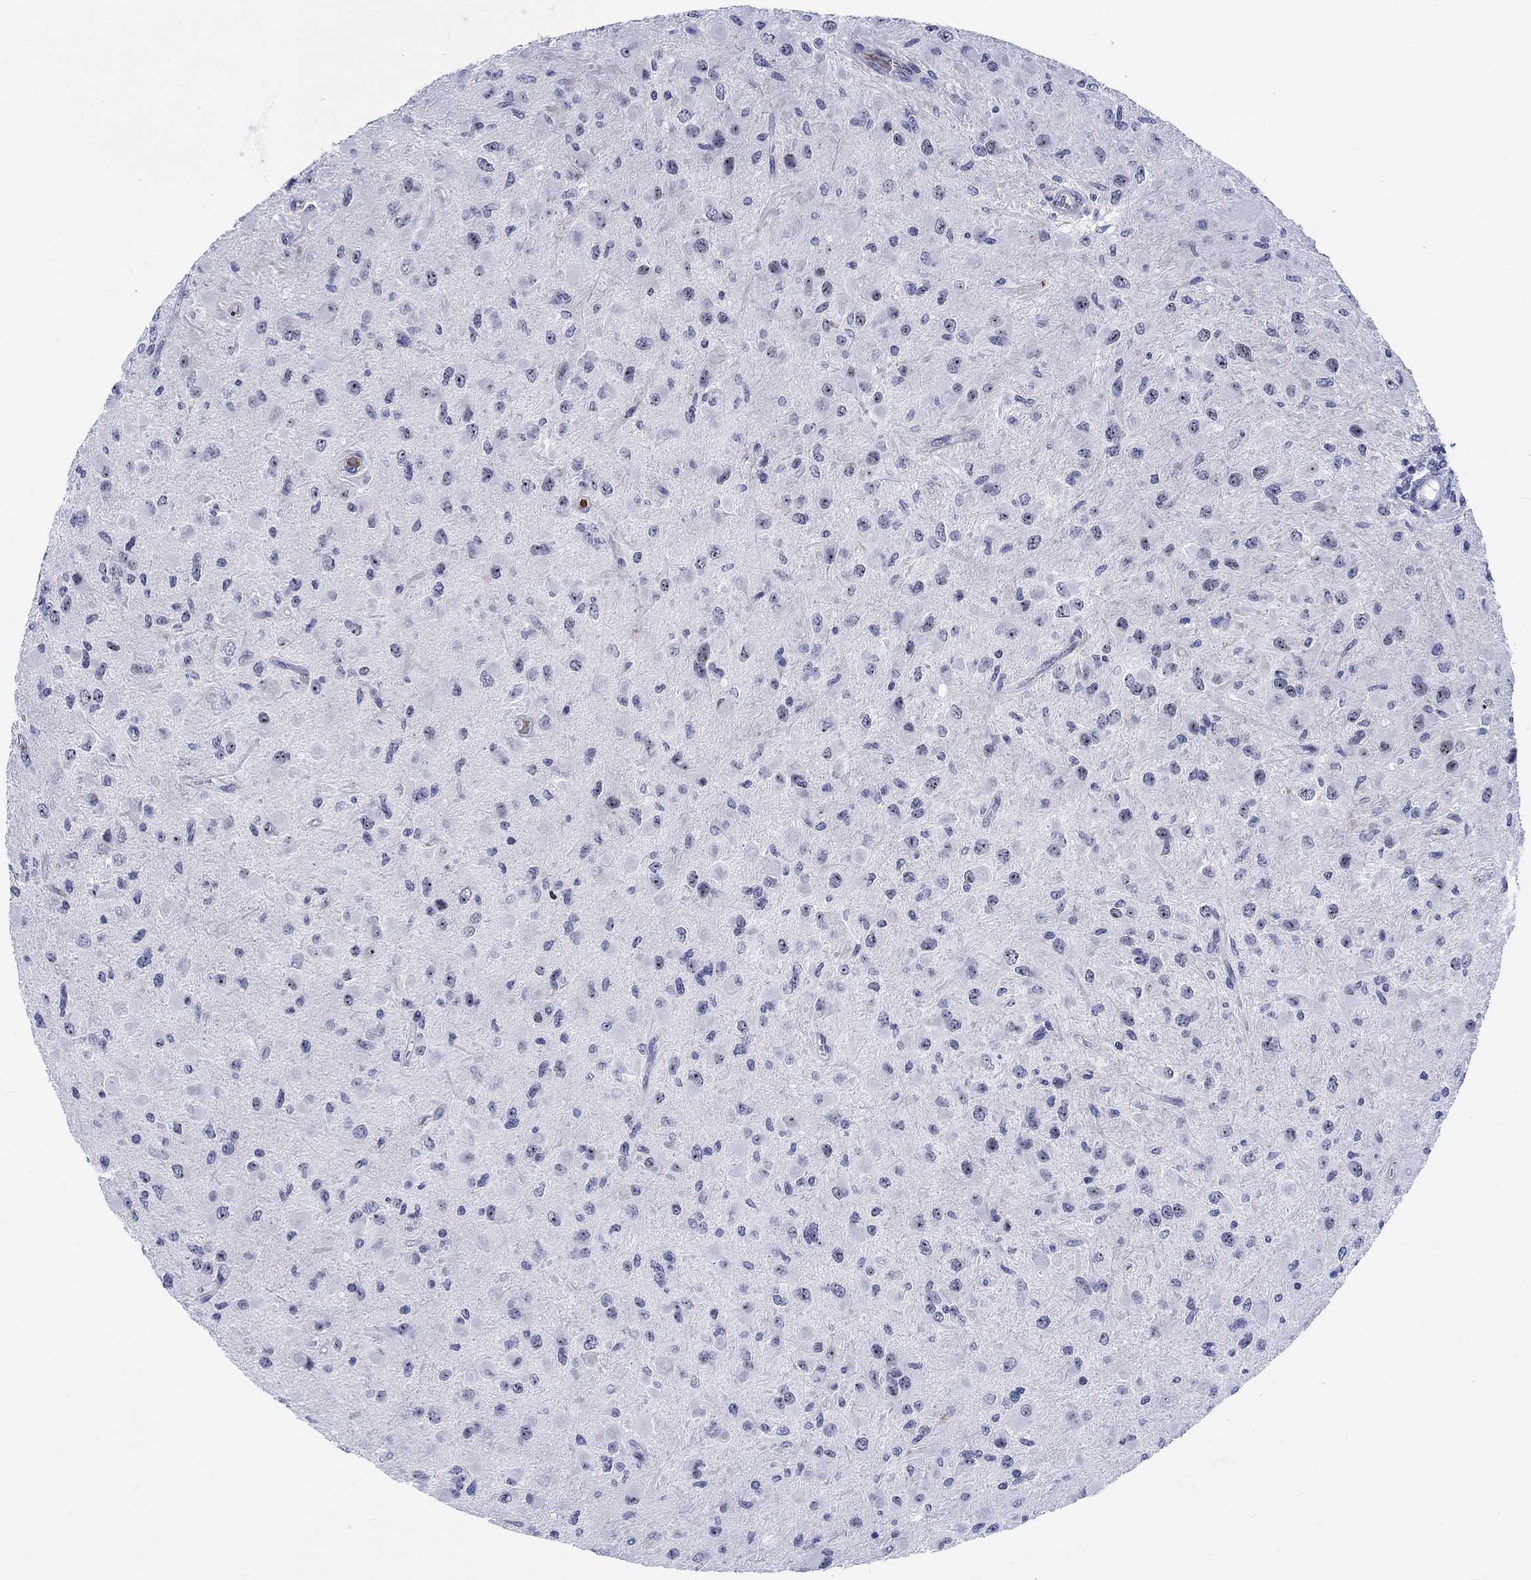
{"staining": {"intensity": "strong", "quantity": "25%-75%", "location": "nuclear"}, "tissue": "glioma", "cell_type": "Tumor cells", "image_type": "cancer", "snomed": [{"axis": "morphology", "description": "Glioma, malignant, High grade"}, {"axis": "topography", "description": "Cerebral cortex"}], "caption": "Immunohistochemical staining of human glioma shows high levels of strong nuclear staining in about 25%-75% of tumor cells.", "gene": "ZNF446", "patient": {"sex": "male", "age": 35}}